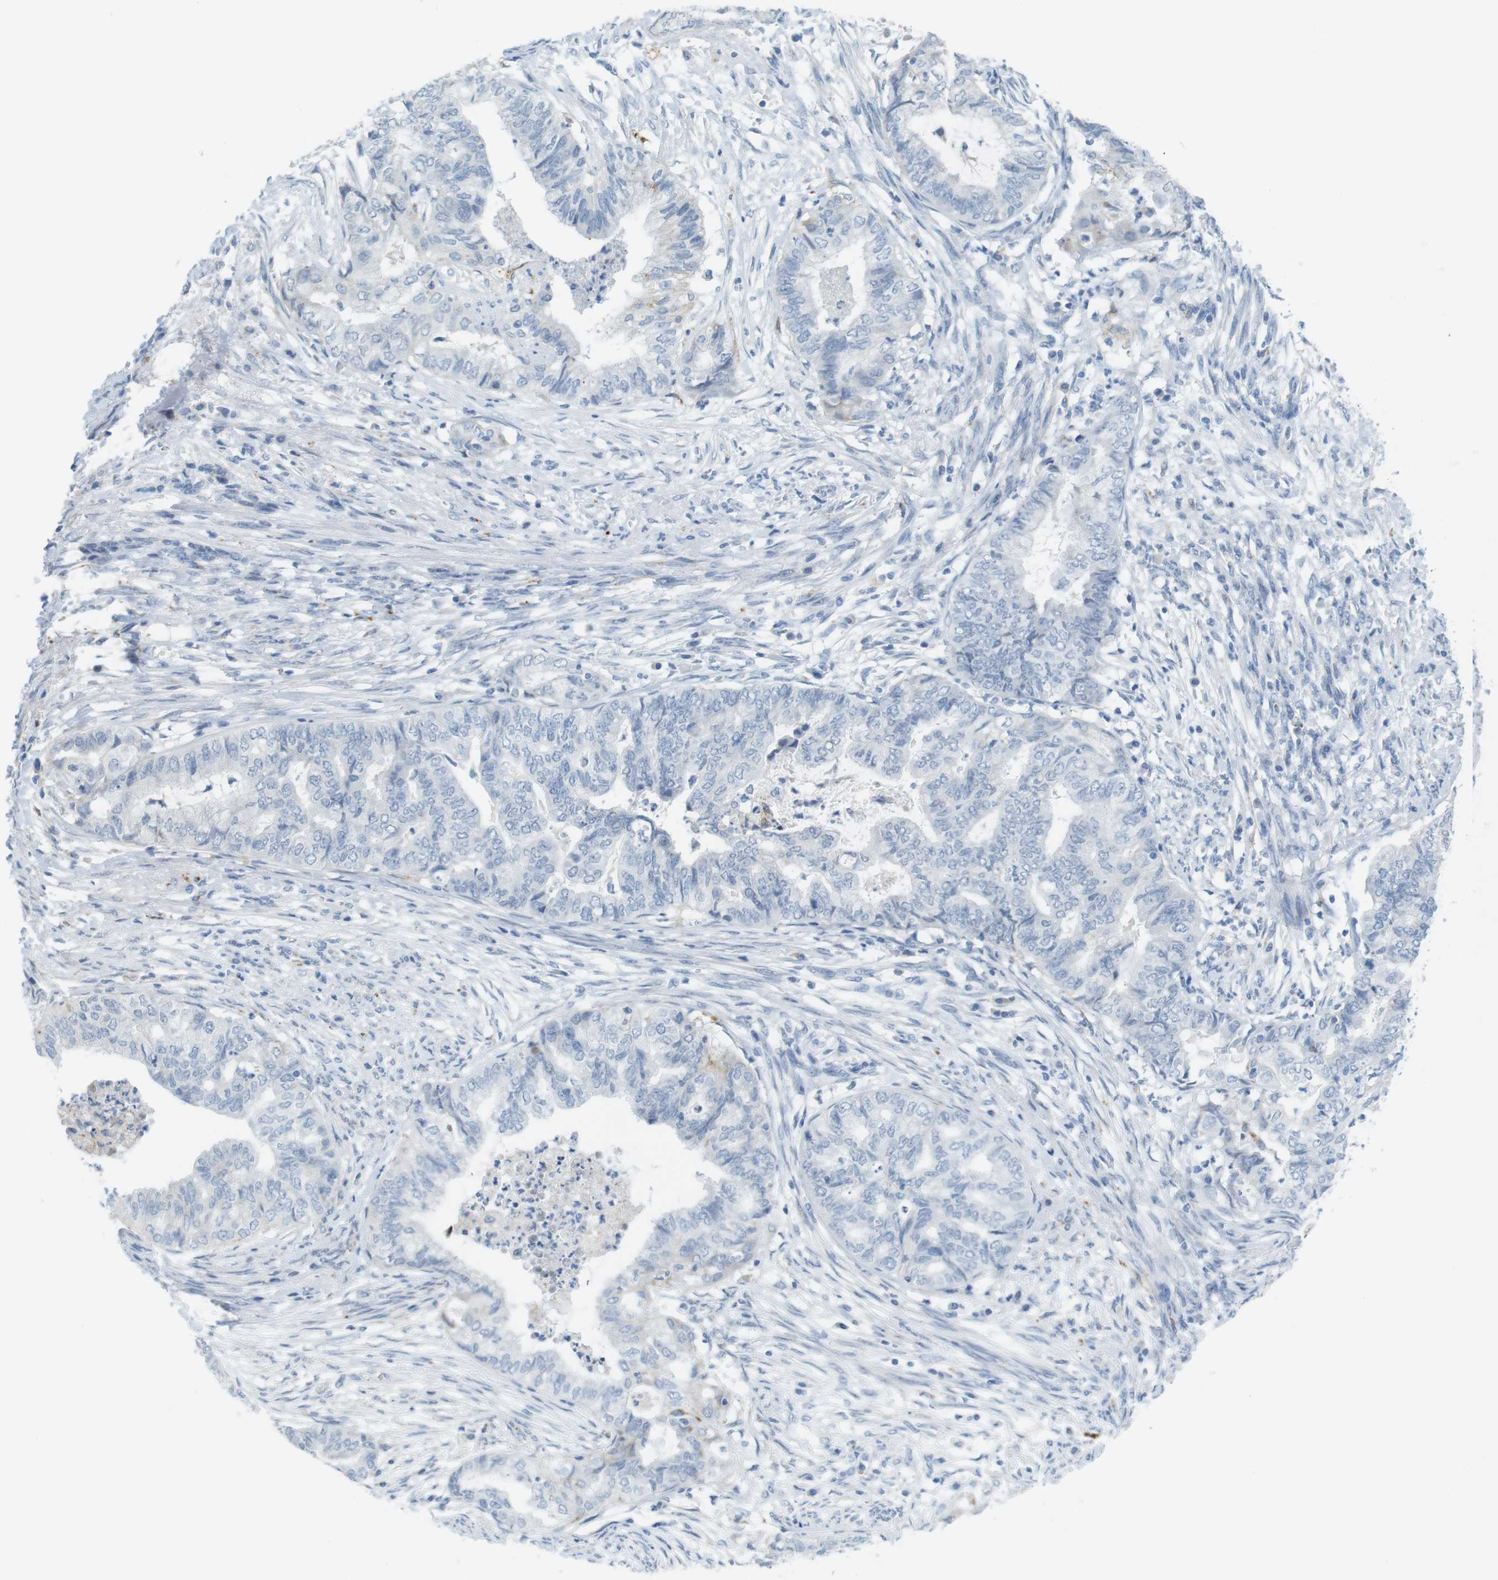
{"staining": {"intensity": "negative", "quantity": "none", "location": "none"}, "tissue": "endometrial cancer", "cell_type": "Tumor cells", "image_type": "cancer", "snomed": [{"axis": "morphology", "description": "Adenocarcinoma, NOS"}, {"axis": "topography", "description": "Endometrium"}], "caption": "A high-resolution photomicrograph shows immunohistochemistry (IHC) staining of endometrial cancer (adenocarcinoma), which exhibits no significant staining in tumor cells. (Brightfield microscopy of DAB (3,3'-diaminobenzidine) immunohistochemistry at high magnification).", "gene": "YIPF1", "patient": {"sex": "female", "age": 79}}